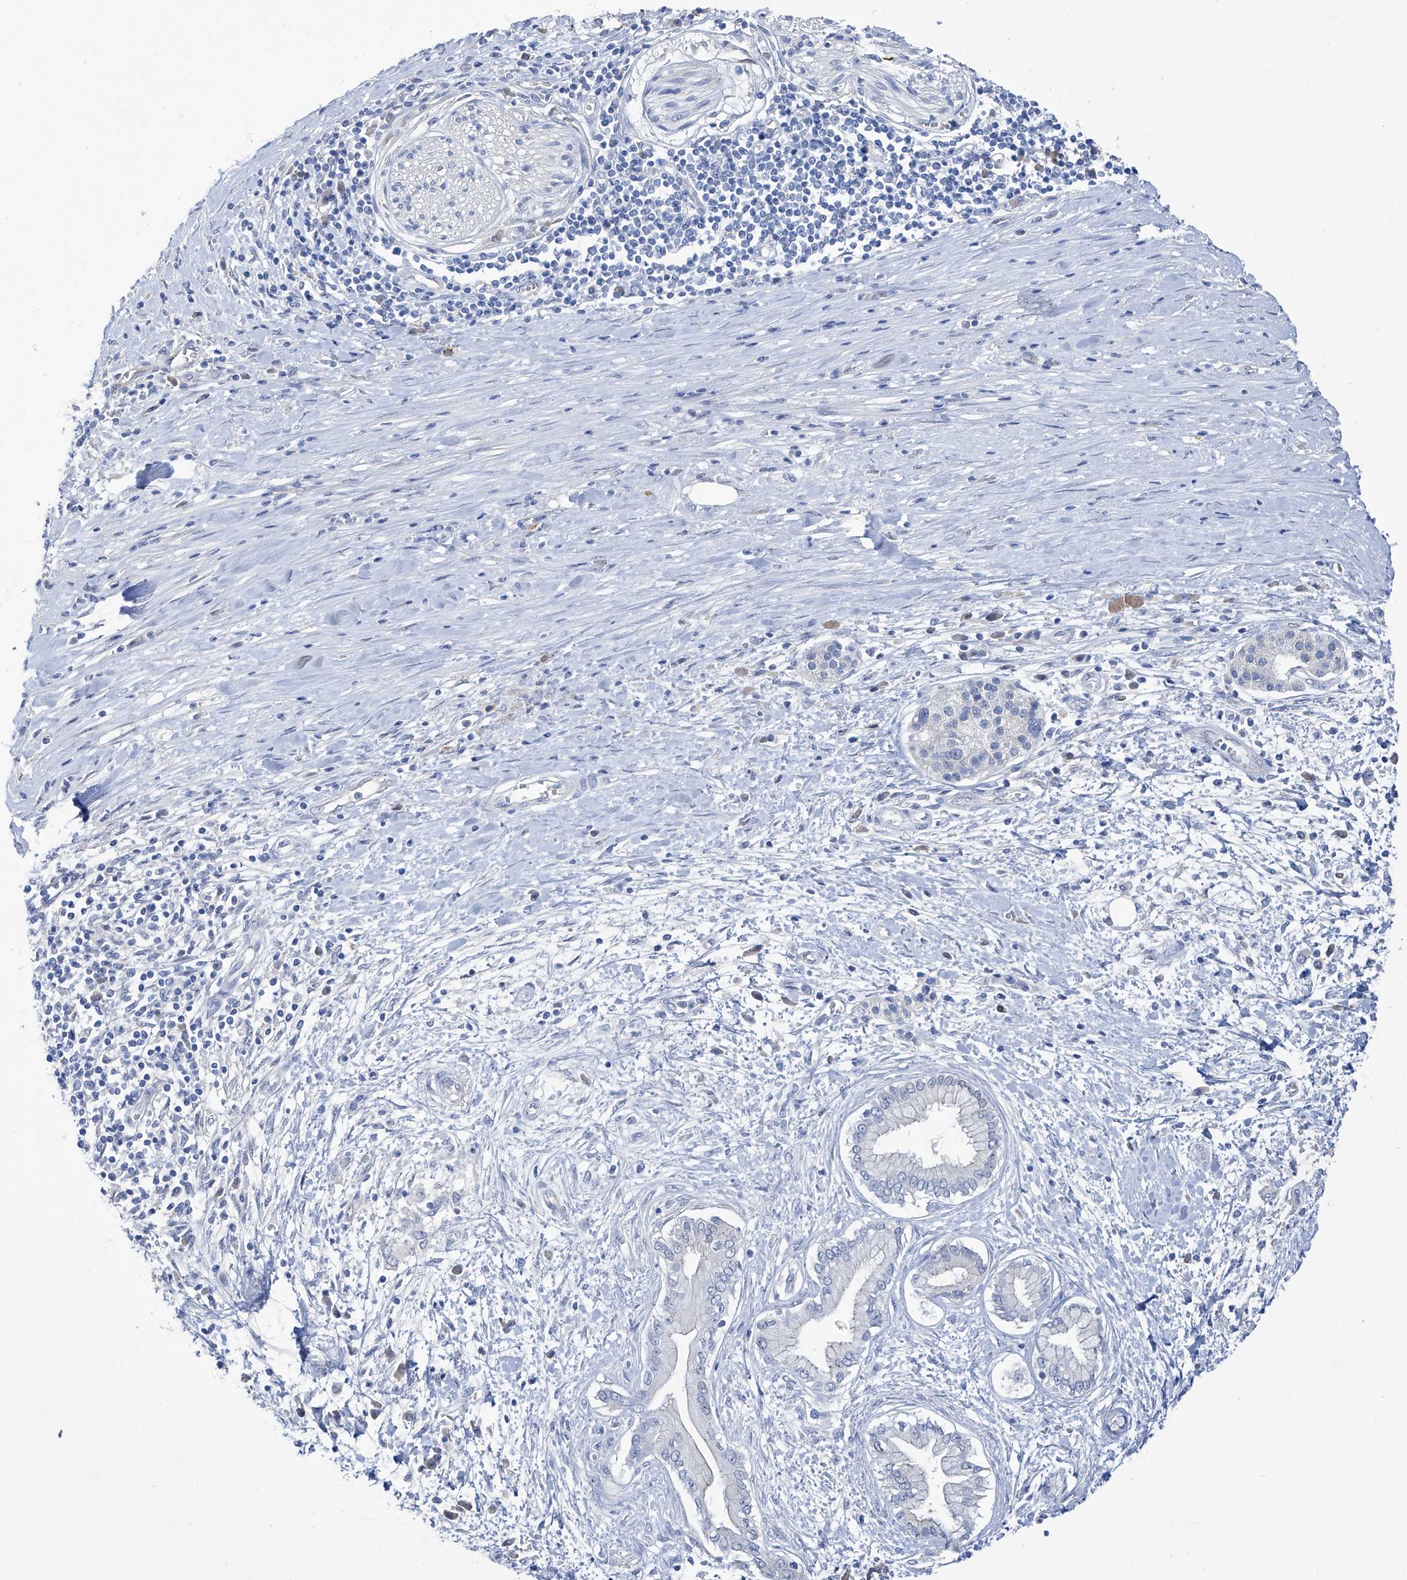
{"staining": {"intensity": "negative", "quantity": "none", "location": "none"}, "tissue": "pancreatic cancer", "cell_type": "Tumor cells", "image_type": "cancer", "snomed": [{"axis": "morphology", "description": "Adenocarcinoma, NOS"}, {"axis": "topography", "description": "Pancreas"}], "caption": "Immunohistochemical staining of adenocarcinoma (pancreatic) reveals no significant expression in tumor cells.", "gene": "PGM3", "patient": {"sex": "male", "age": 58}}